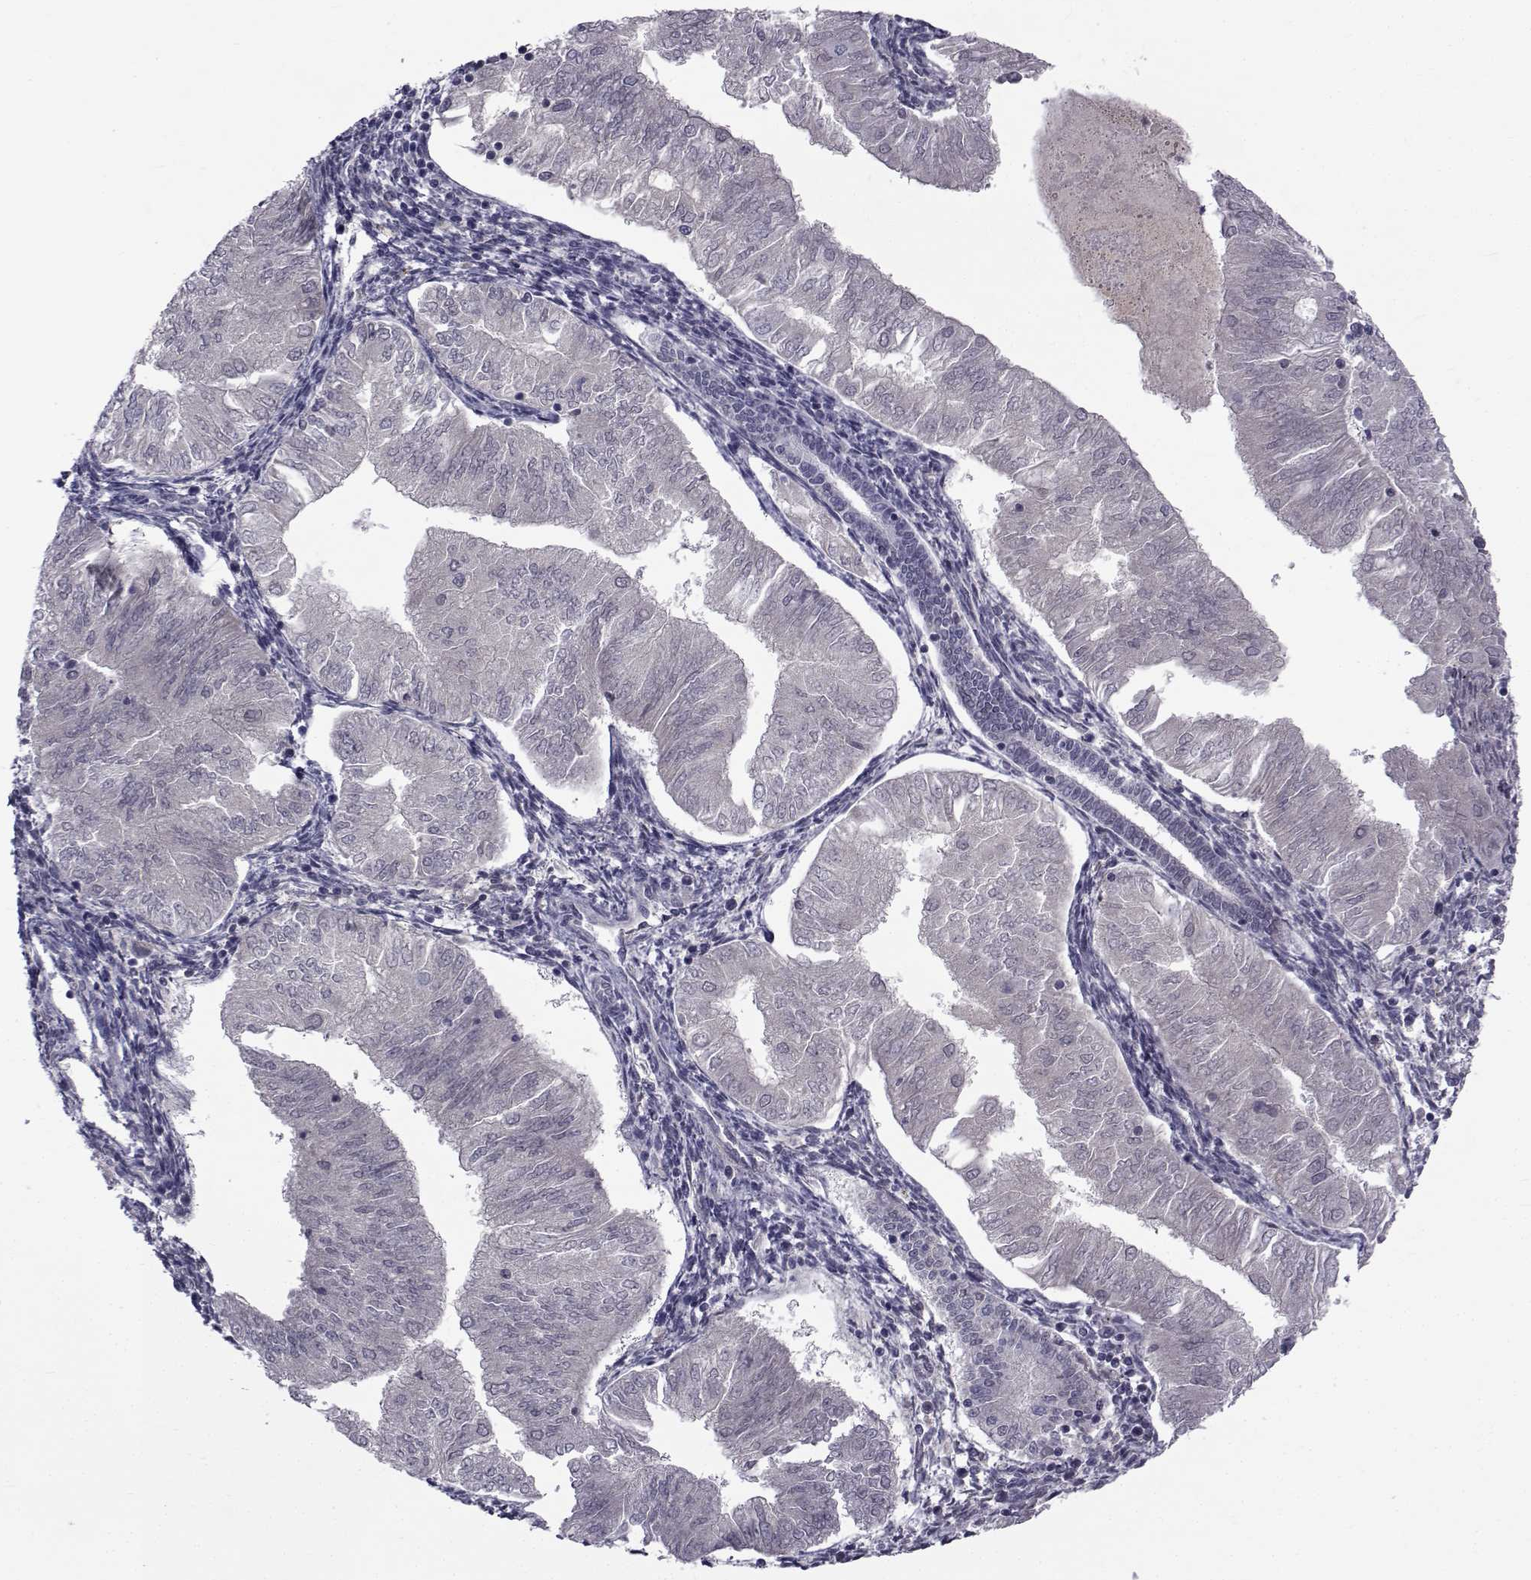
{"staining": {"intensity": "negative", "quantity": "none", "location": "none"}, "tissue": "endometrial cancer", "cell_type": "Tumor cells", "image_type": "cancer", "snomed": [{"axis": "morphology", "description": "Adenocarcinoma, NOS"}, {"axis": "topography", "description": "Endometrium"}], "caption": "Immunohistochemistry of endometrial cancer displays no positivity in tumor cells. (DAB IHC with hematoxylin counter stain).", "gene": "PAX2", "patient": {"sex": "female", "age": 53}}